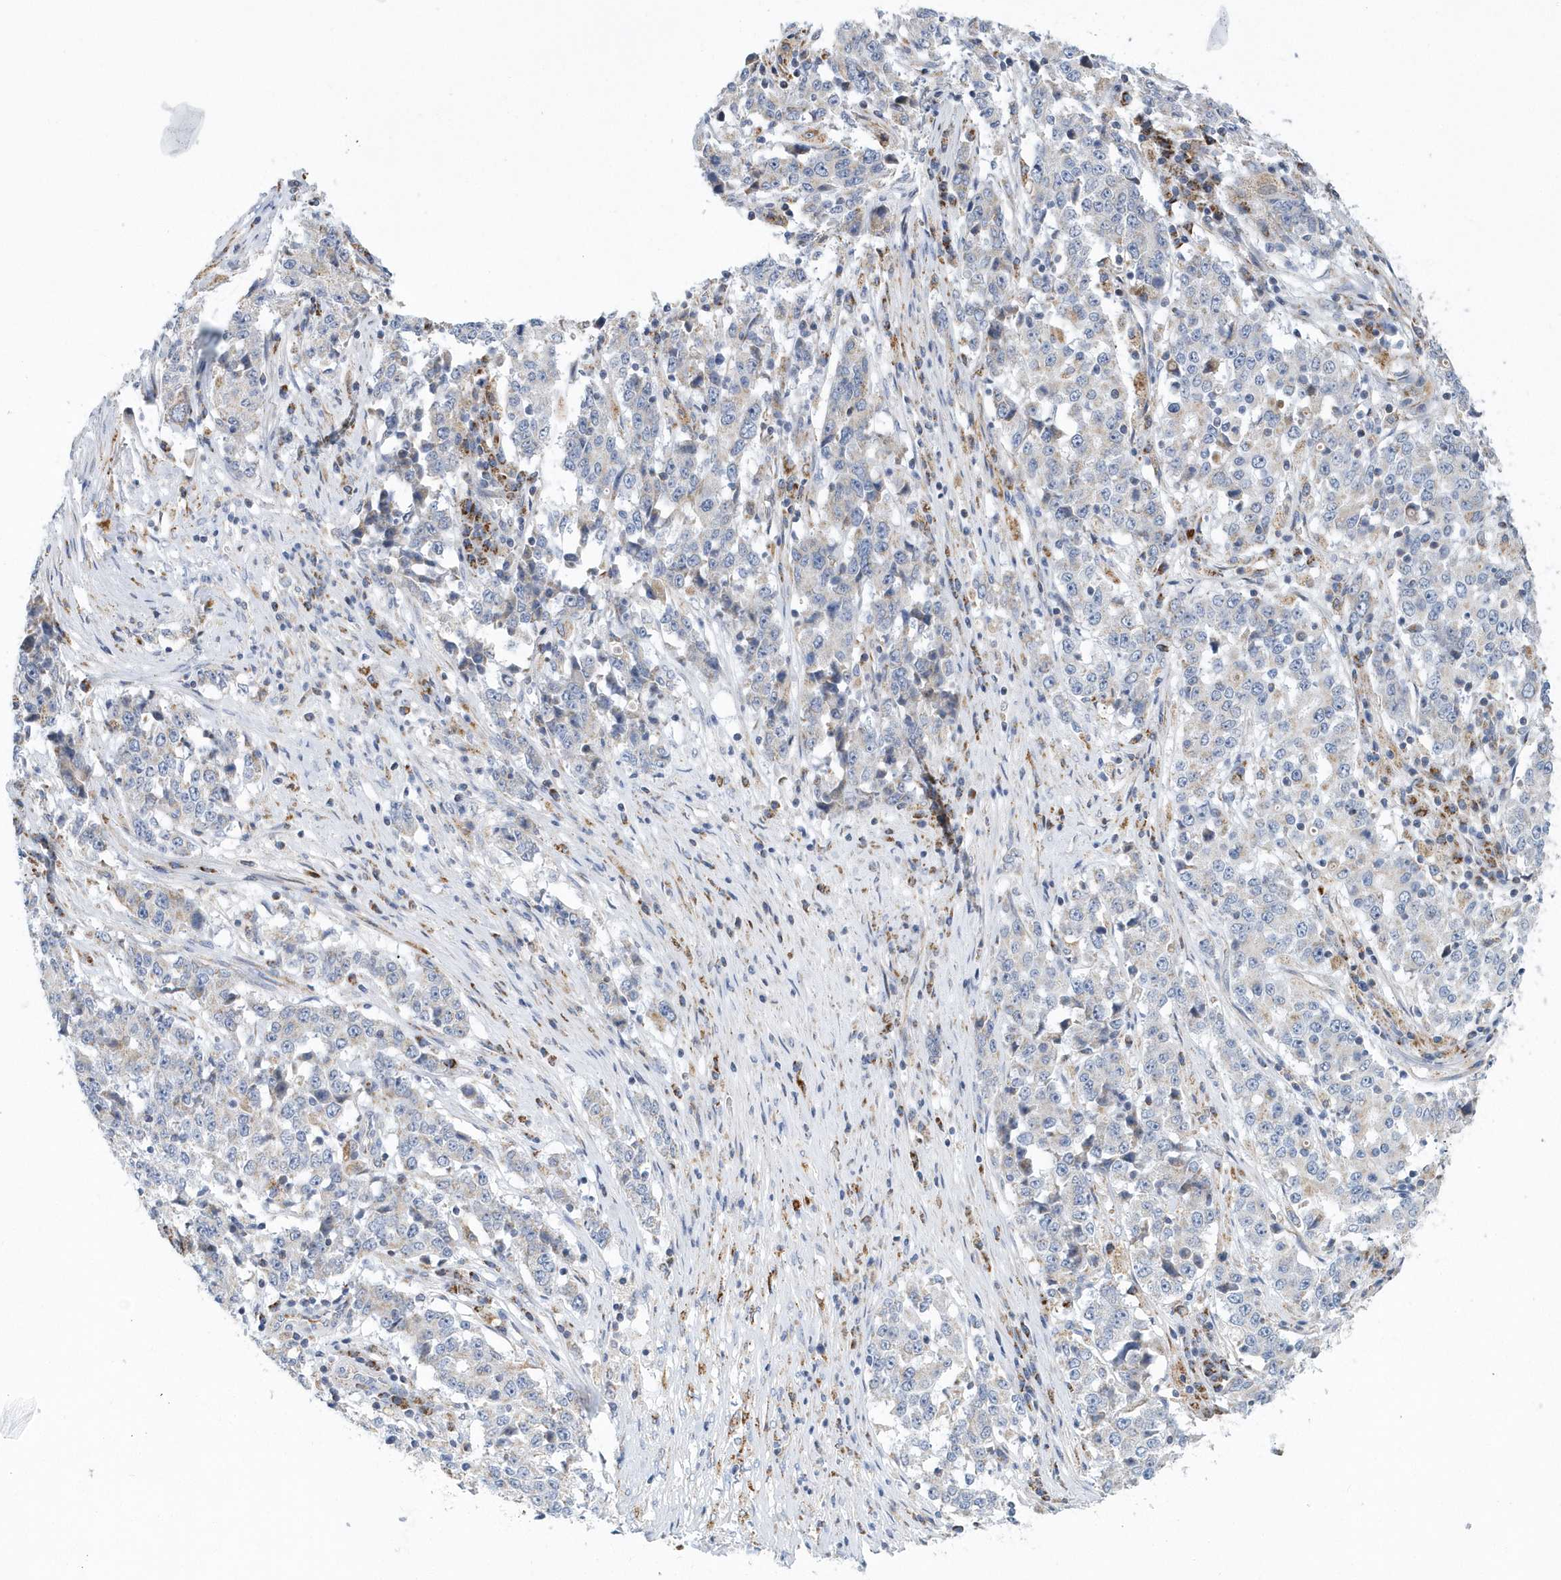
{"staining": {"intensity": "negative", "quantity": "none", "location": "none"}, "tissue": "stomach cancer", "cell_type": "Tumor cells", "image_type": "cancer", "snomed": [{"axis": "morphology", "description": "Adenocarcinoma, NOS"}, {"axis": "topography", "description": "Stomach"}], "caption": "Photomicrograph shows no significant protein positivity in tumor cells of stomach cancer.", "gene": "VWA5B2", "patient": {"sex": "male", "age": 59}}